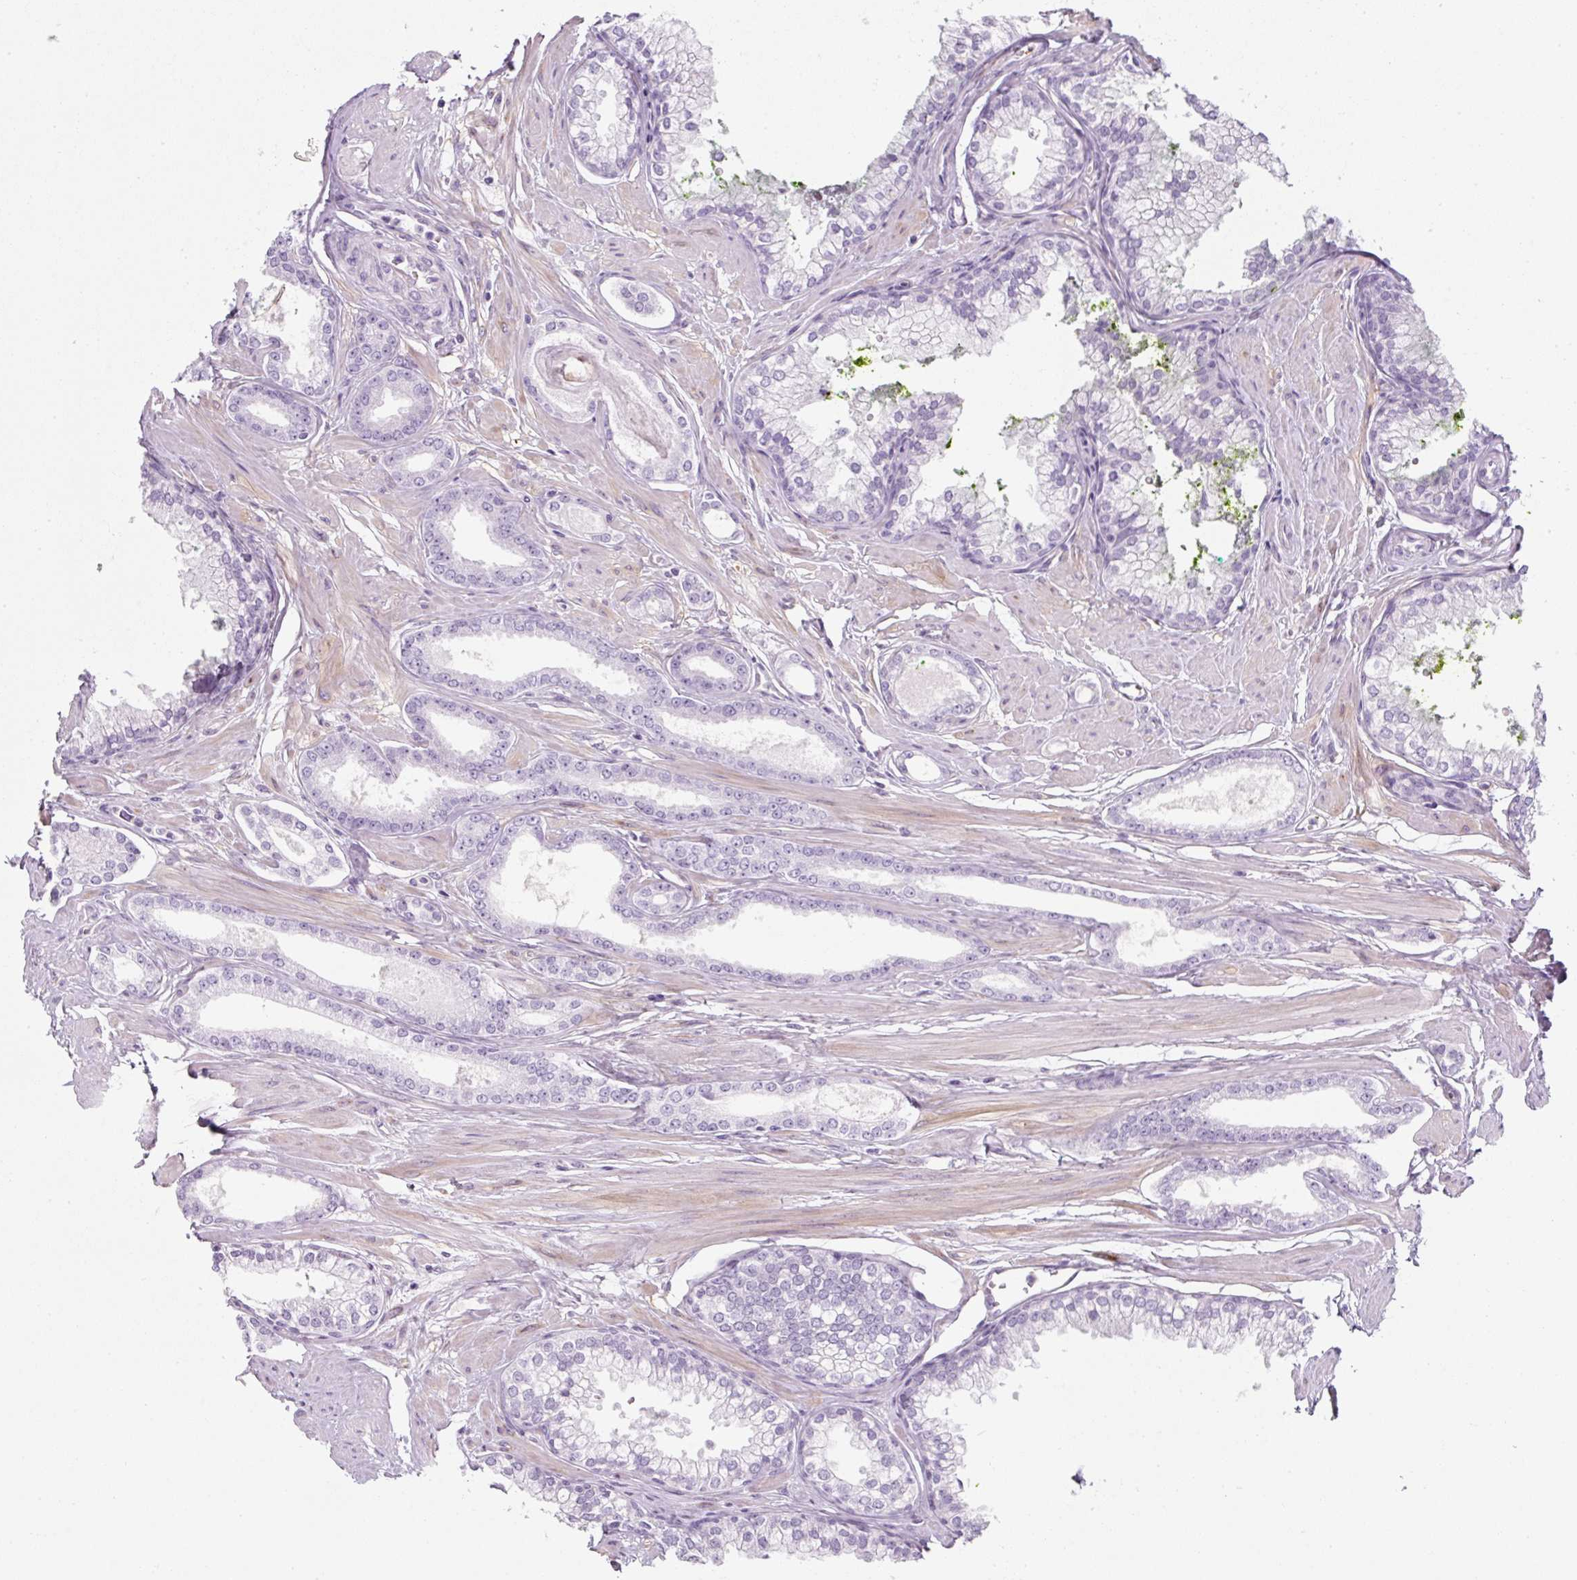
{"staining": {"intensity": "negative", "quantity": "none", "location": "none"}, "tissue": "prostate cancer", "cell_type": "Tumor cells", "image_type": "cancer", "snomed": [{"axis": "morphology", "description": "Adenocarcinoma, Low grade"}, {"axis": "topography", "description": "Prostate"}], "caption": "Tumor cells are negative for protein expression in human adenocarcinoma (low-grade) (prostate).", "gene": "PF4V1", "patient": {"sex": "male", "age": 60}}